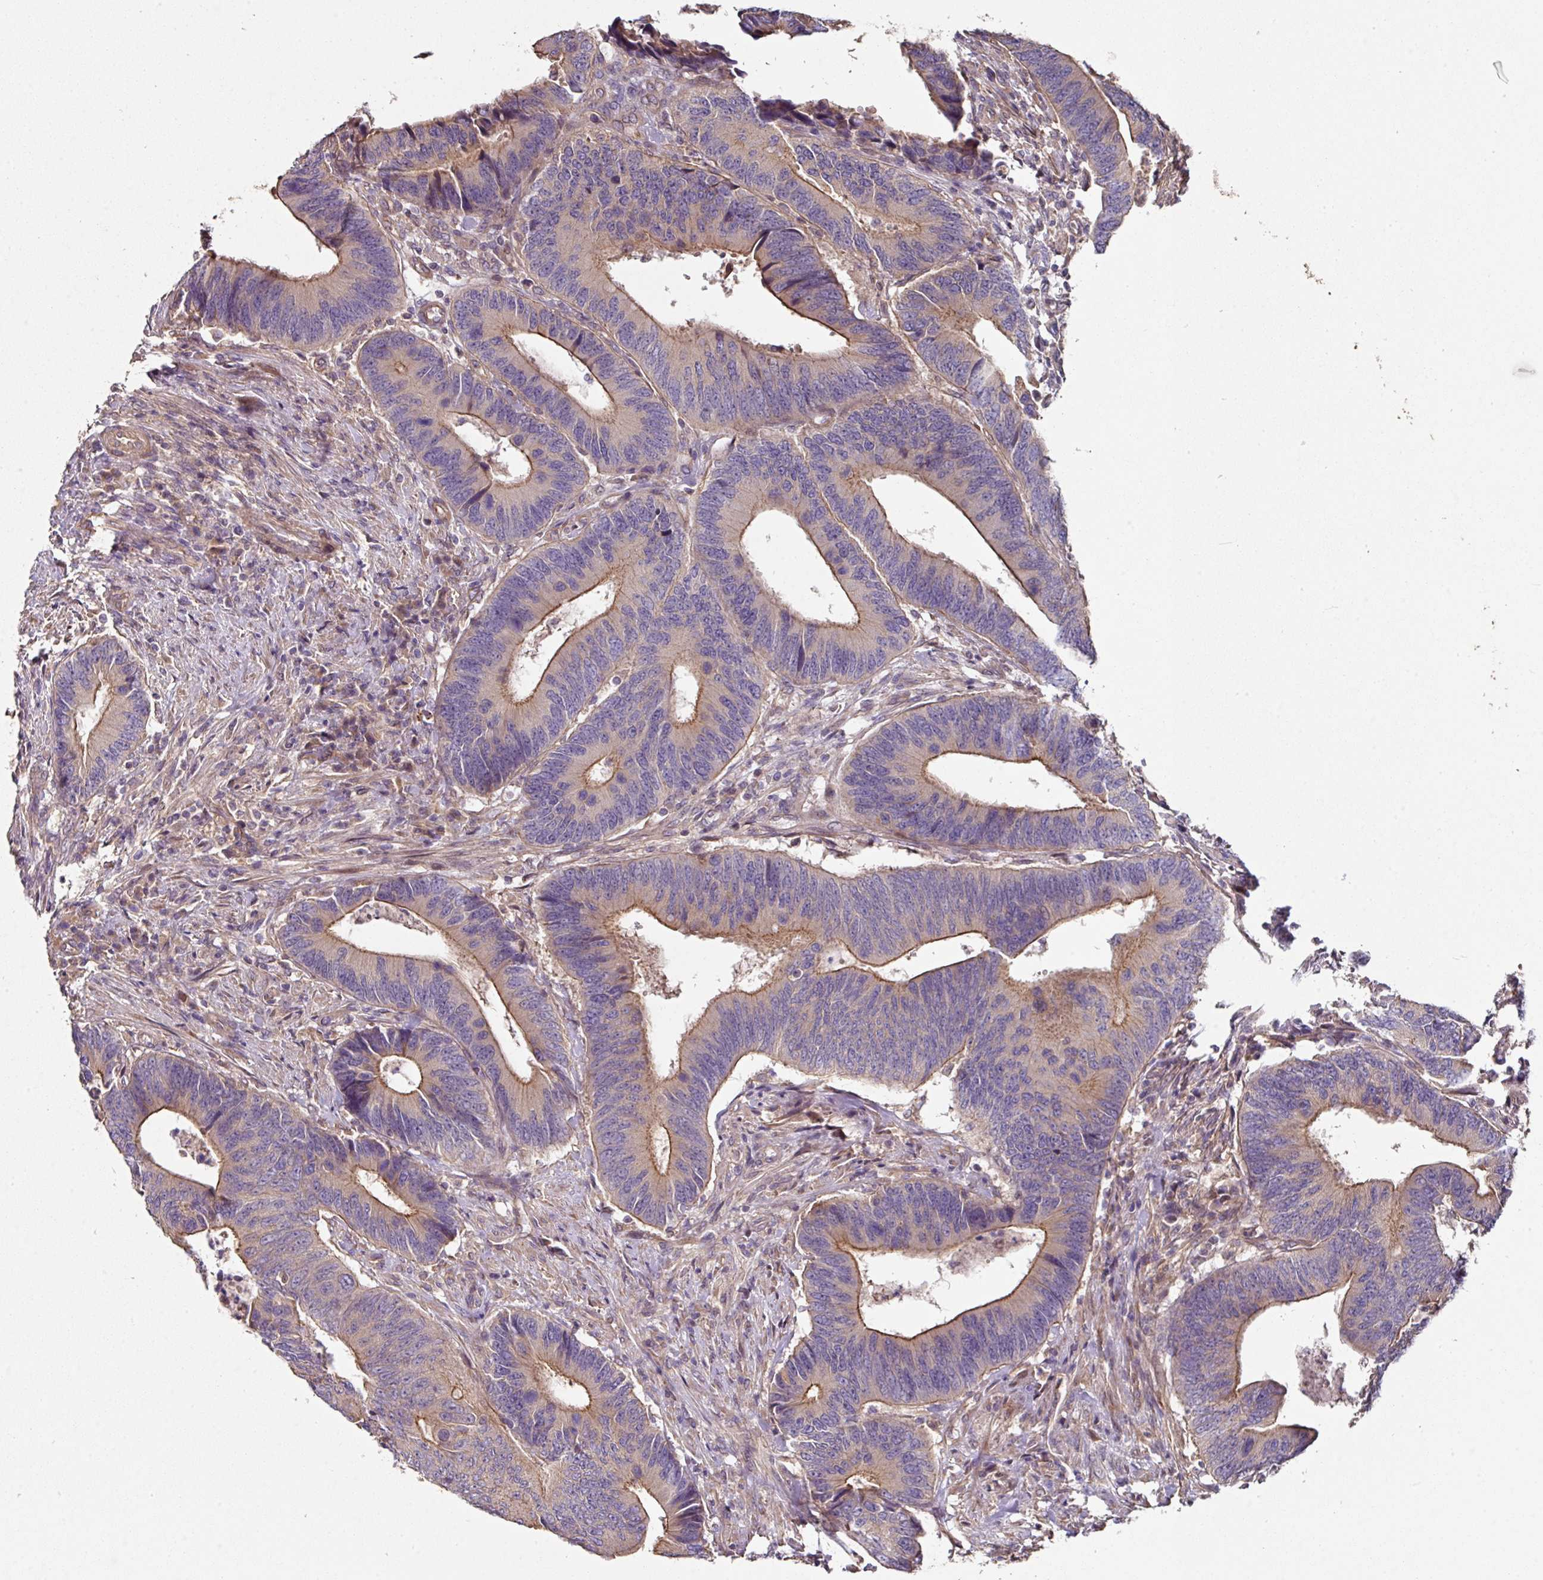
{"staining": {"intensity": "moderate", "quantity": "25%-75%", "location": "cytoplasmic/membranous"}, "tissue": "colorectal cancer", "cell_type": "Tumor cells", "image_type": "cancer", "snomed": [{"axis": "morphology", "description": "Adenocarcinoma, NOS"}, {"axis": "topography", "description": "Colon"}], "caption": "Moderate cytoplasmic/membranous protein positivity is appreciated in about 25%-75% of tumor cells in colorectal cancer.", "gene": "C4orf48", "patient": {"sex": "male", "age": 87}}